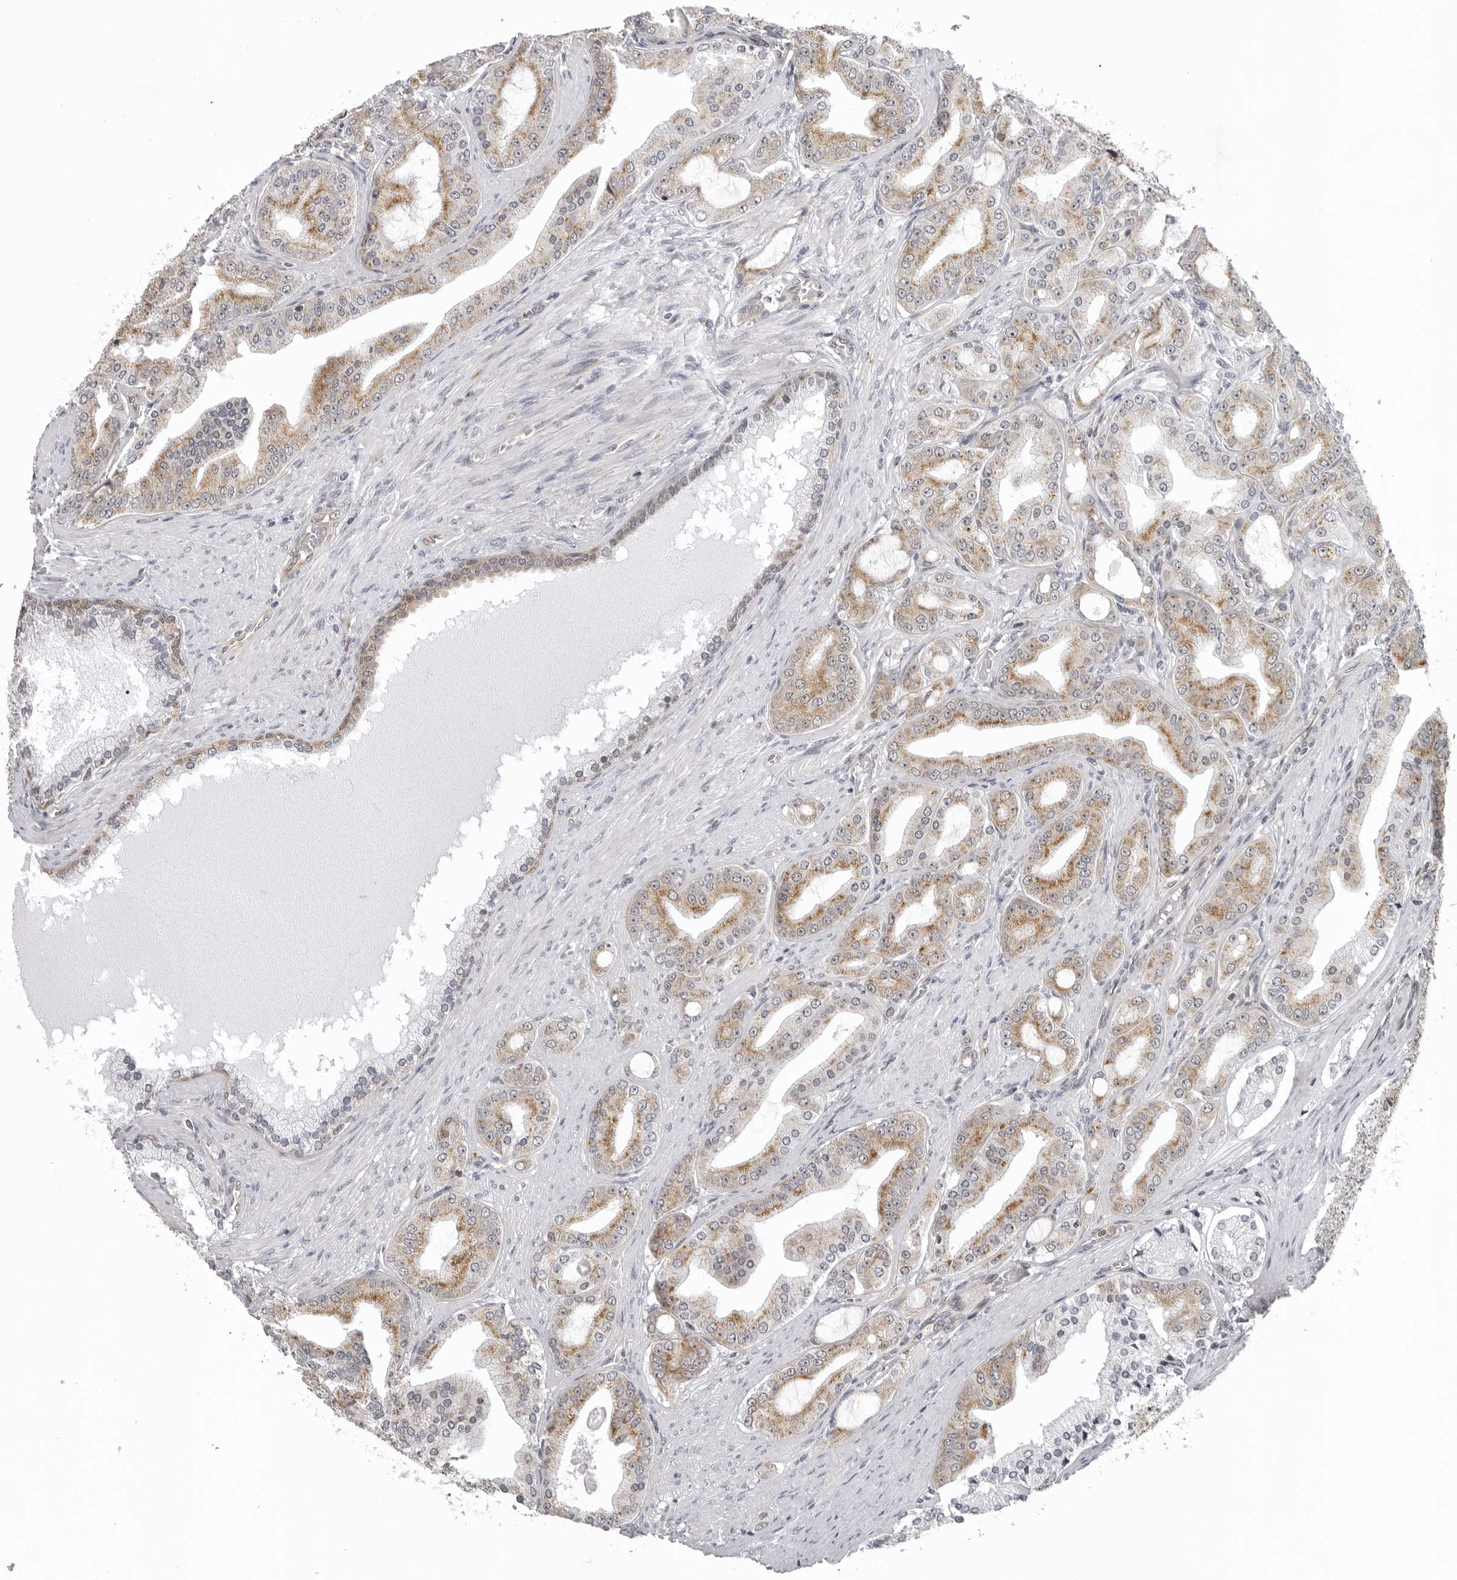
{"staining": {"intensity": "moderate", "quantity": "<25%", "location": "cytoplasmic/membranous"}, "tissue": "prostate cancer", "cell_type": "Tumor cells", "image_type": "cancer", "snomed": [{"axis": "morphology", "description": "Adenocarcinoma, High grade"}, {"axis": "topography", "description": "Prostate"}], "caption": "Prostate cancer (high-grade adenocarcinoma) tissue exhibits moderate cytoplasmic/membranous staining in approximately <25% of tumor cells (brown staining indicates protein expression, while blue staining denotes nuclei).", "gene": "MRPS15", "patient": {"sex": "male", "age": 60}}